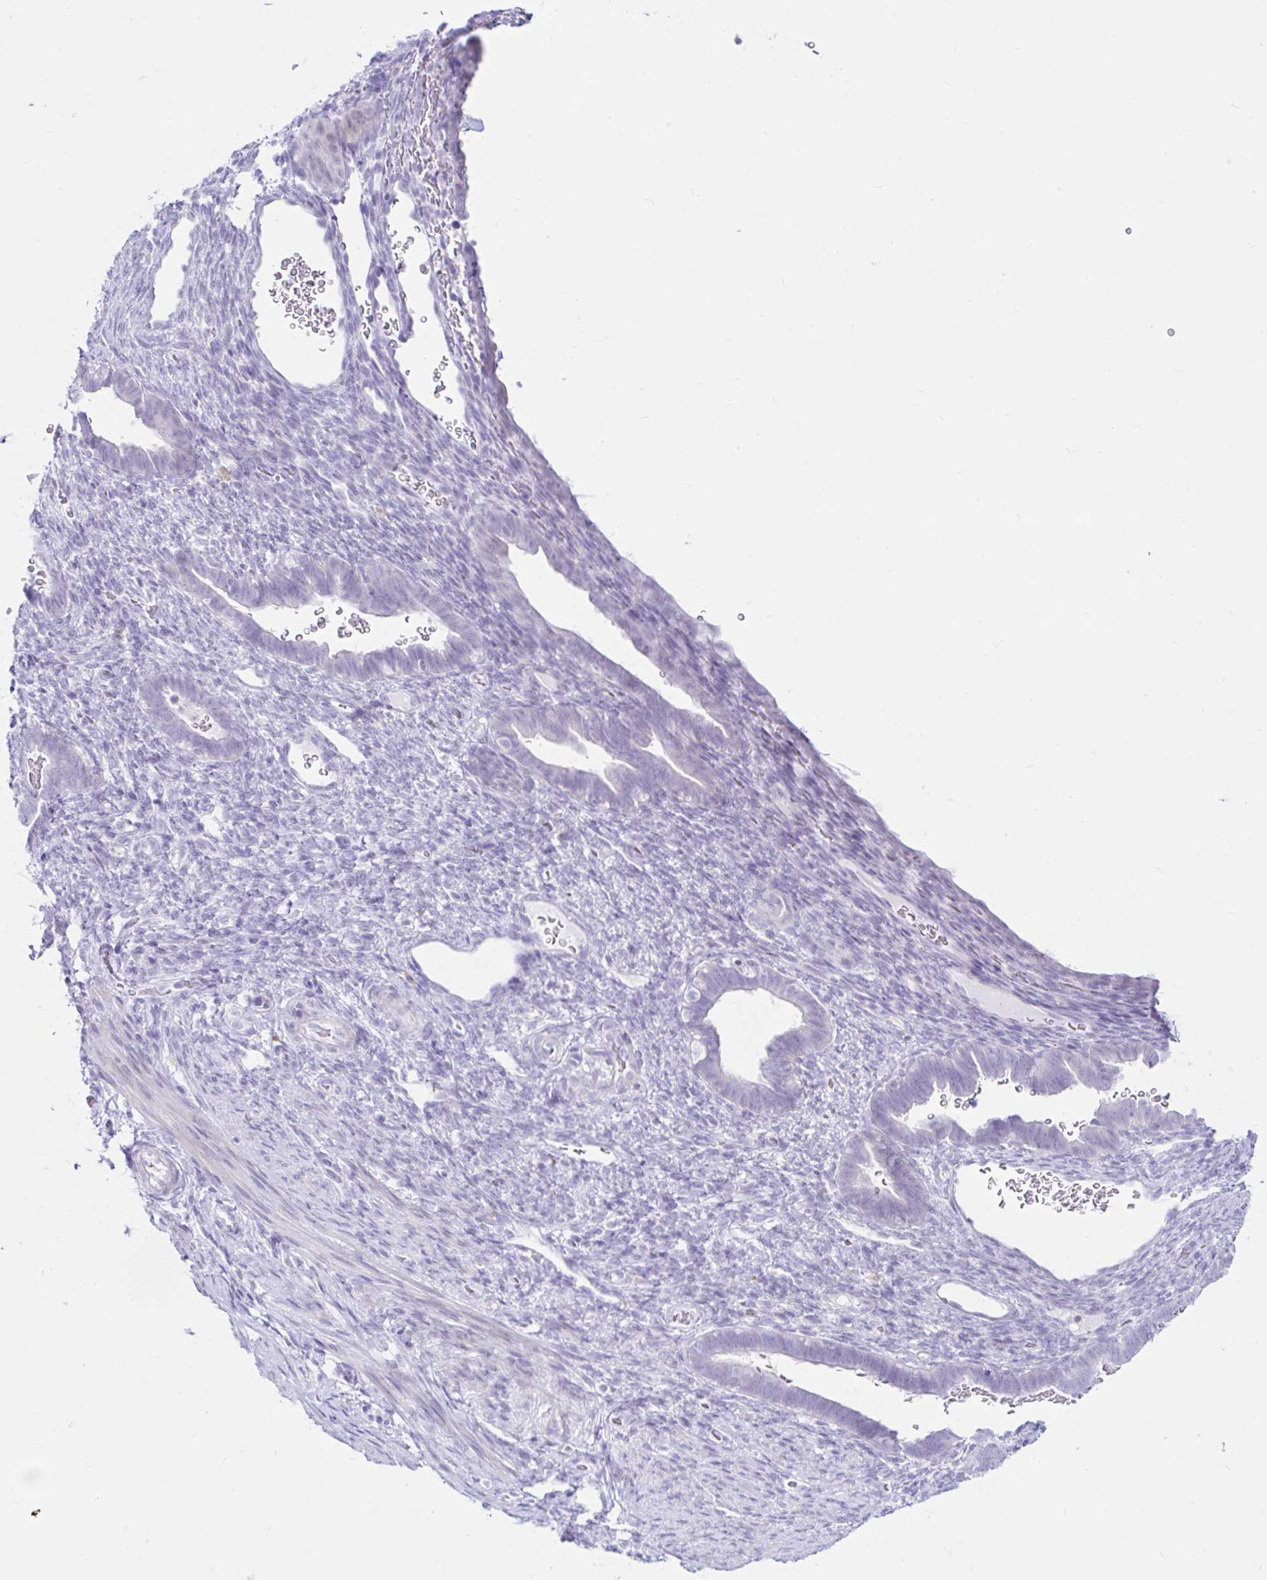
{"staining": {"intensity": "negative", "quantity": "none", "location": "none"}, "tissue": "endometrium", "cell_type": "Cells in endometrial stroma", "image_type": "normal", "snomed": [{"axis": "morphology", "description": "Normal tissue, NOS"}, {"axis": "topography", "description": "Endometrium"}], "caption": "High power microscopy histopathology image of an immunohistochemistry (IHC) micrograph of benign endometrium, revealing no significant staining in cells in endometrial stroma.", "gene": "BEST1", "patient": {"sex": "female", "age": 34}}